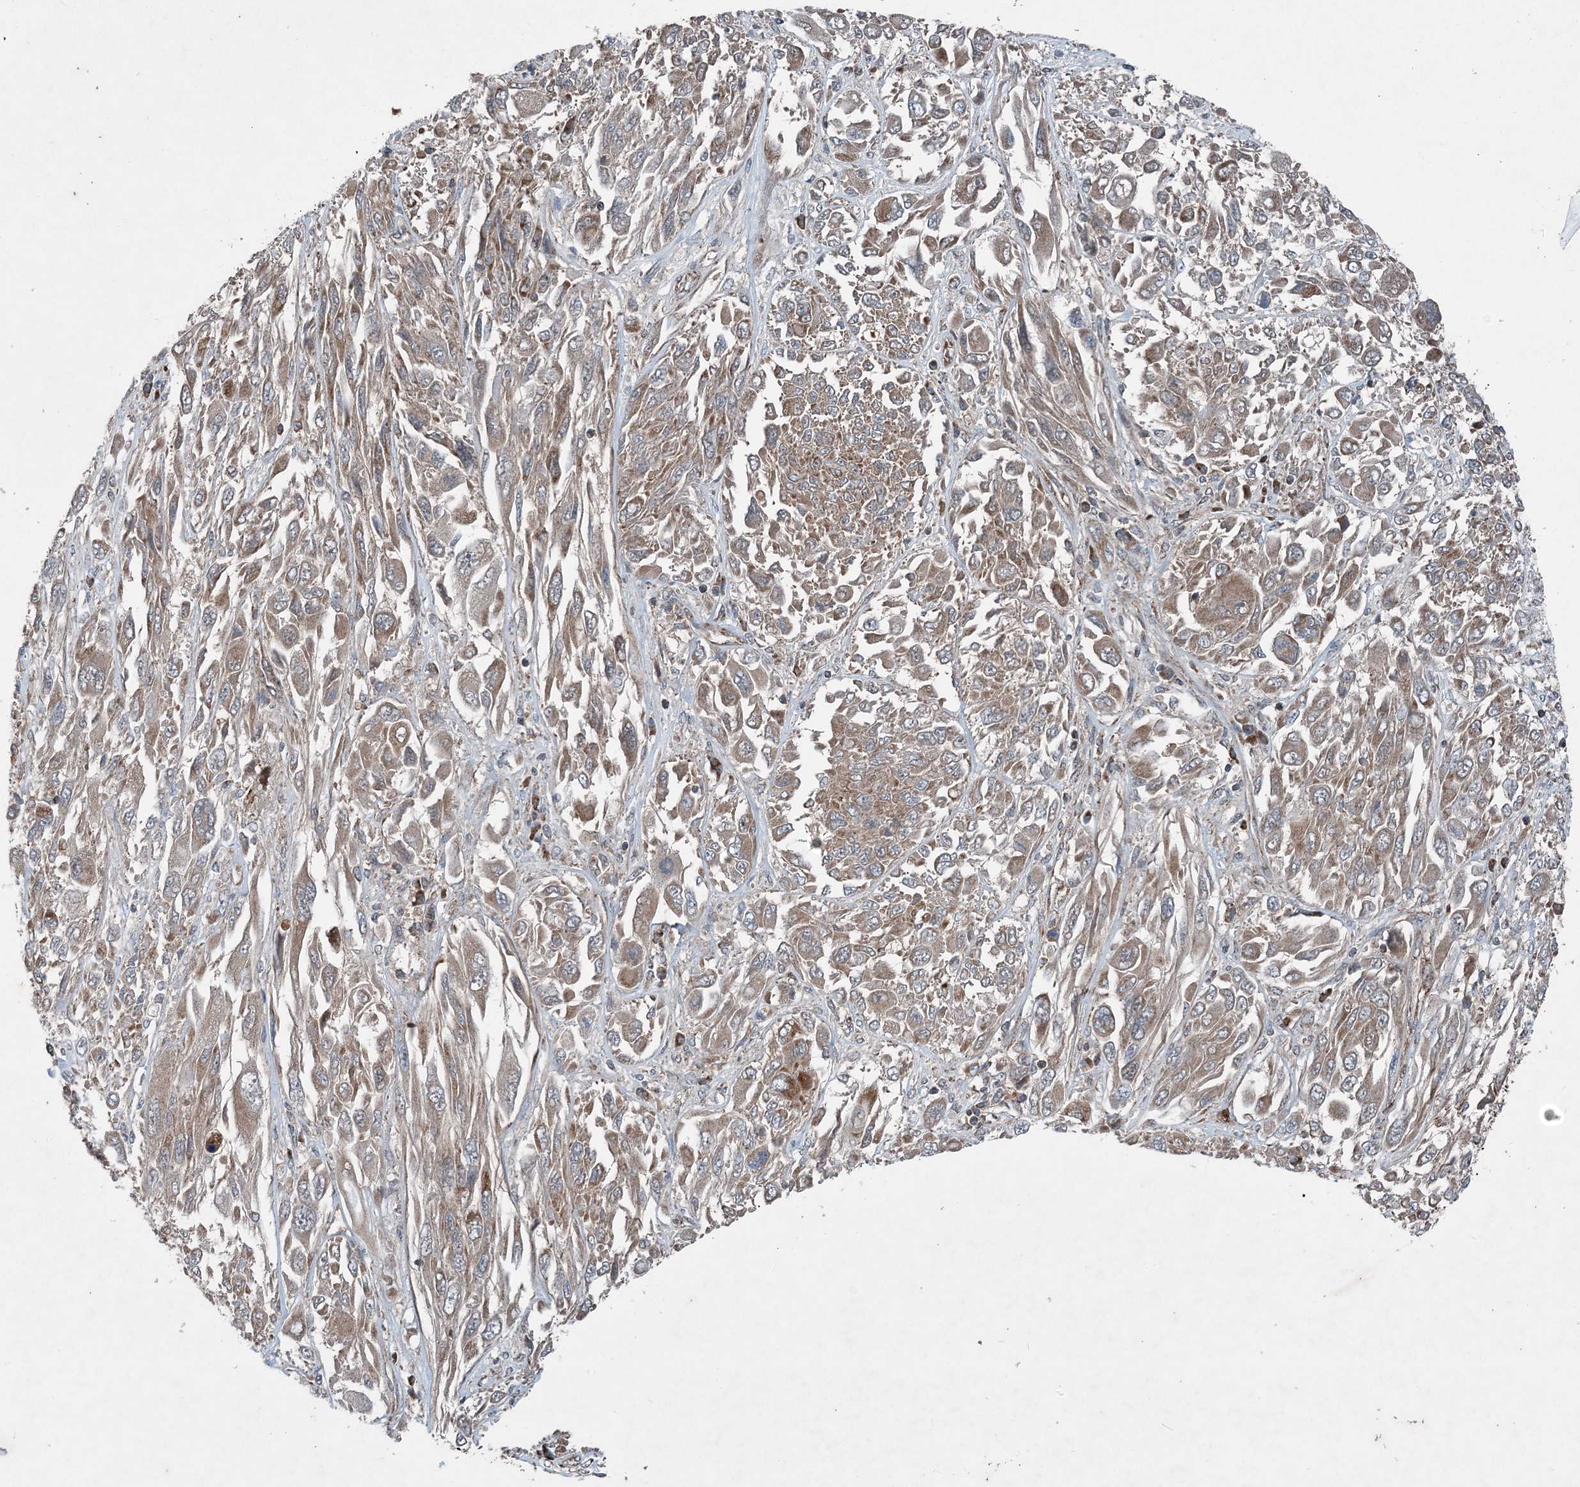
{"staining": {"intensity": "weak", "quantity": ">75%", "location": "cytoplasmic/membranous"}, "tissue": "melanoma", "cell_type": "Tumor cells", "image_type": "cancer", "snomed": [{"axis": "morphology", "description": "Malignant melanoma, NOS"}, {"axis": "topography", "description": "Skin"}], "caption": "Tumor cells show low levels of weak cytoplasmic/membranous expression in approximately >75% of cells in human melanoma. (DAB (3,3'-diaminobenzidine) IHC, brown staining for protein, blue staining for nuclei).", "gene": "NDUFA2", "patient": {"sex": "female", "age": 91}}